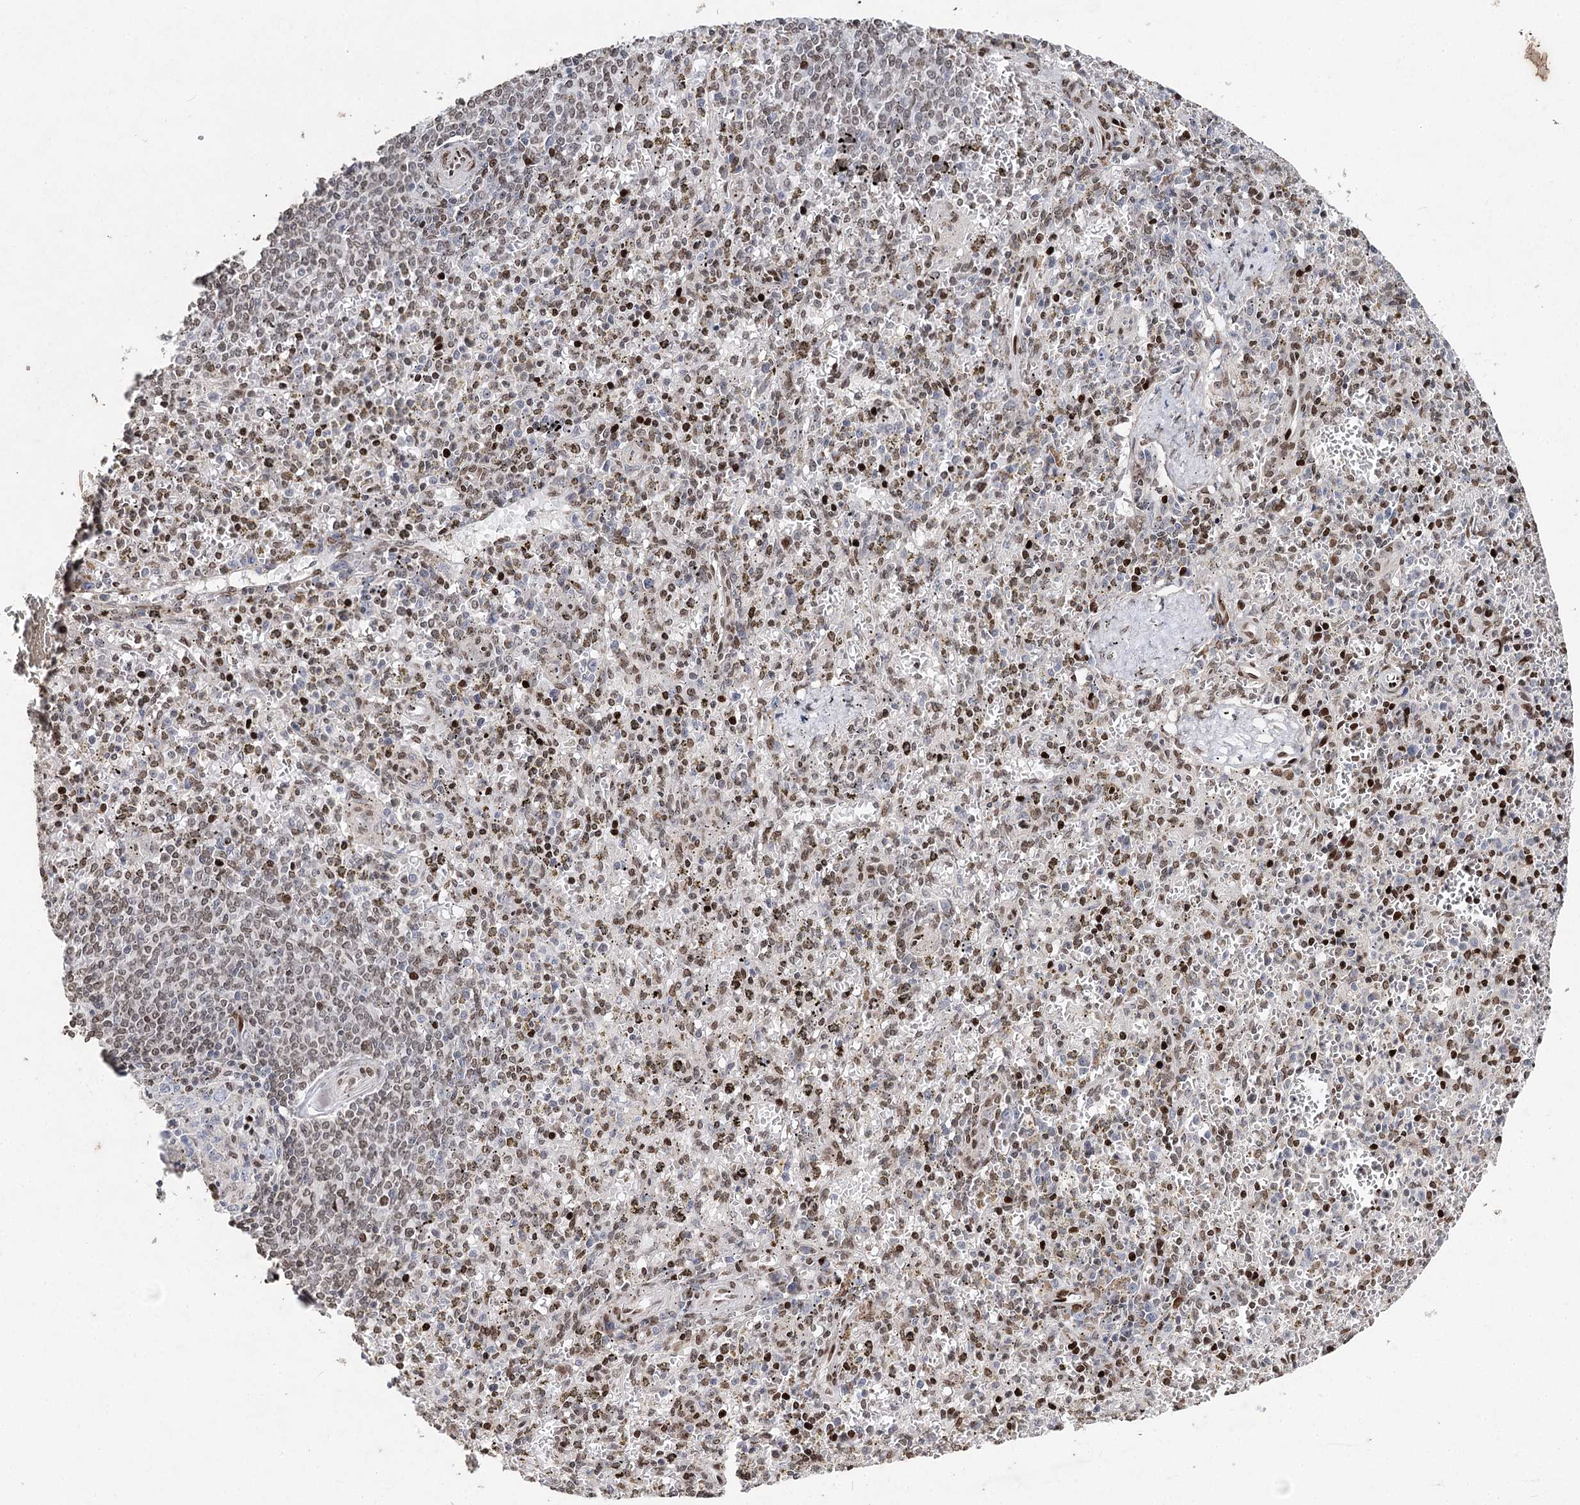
{"staining": {"intensity": "moderate", "quantity": "25%-75%", "location": "nuclear"}, "tissue": "spleen", "cell_type": "Cells in red pulp", "image_type": "normal", "snomed": [{"axis": "morphology", "description": "Normal tissue, NOS"}, {"axis": "topography", "description": "Spleen"}], "caption": "Brown immunohistochemical staining in unremarkable spleen shows moderate nuclear positivity in about 25%-75% of cells in red pulp. (IHC, brightfield microscopy, high magnification).", "gene": "FRMD4A", "patient": {"sex": "male", "age": 72}}